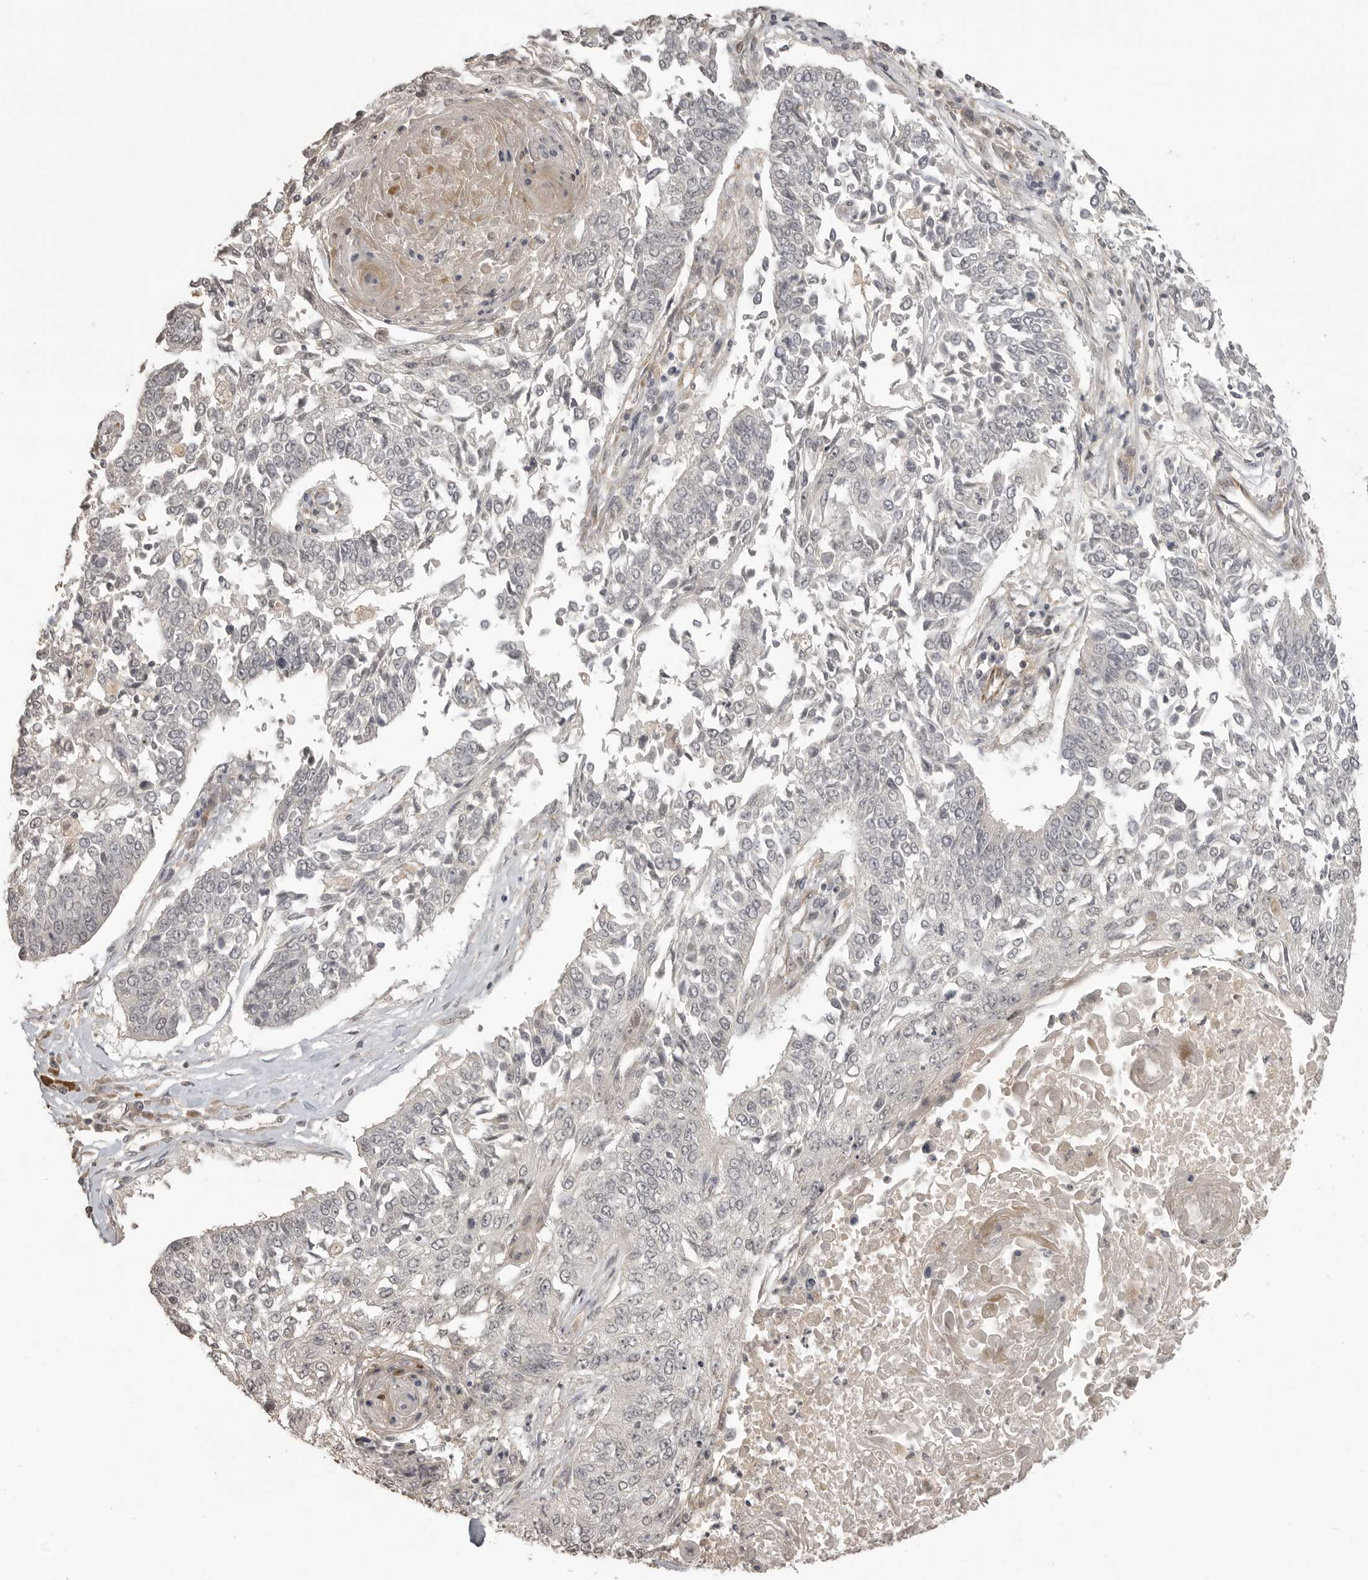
{"staining": {"intensity": "negative", "quantity": "none", "location": "none"}, "tissue": "lung cancer", "cell_type": "Tumor cells", "image_type": "cancer", "snomed": [{"axis": "morphology", "description": "Normal tissue, NOS"}, {"axis": "morphology", "description": "Squamous cell carcinoma, NOS"}, {"axis": "topography", "description": "Cartilage tissue"}, {"axis": "topography", "description": "Bronchus"}, {"axis": "topography", "description": "Lung"}, {"axis": "topography", "description": "Peripheral nerve tissue"}], "caption": "IHC micrograph of human squamous cell carcinoma (lung) stained for a protein (brown), which displays no expression in tumor cells.", "gene": "SMG8", "patient": {"sex": "female", "age": 49}}